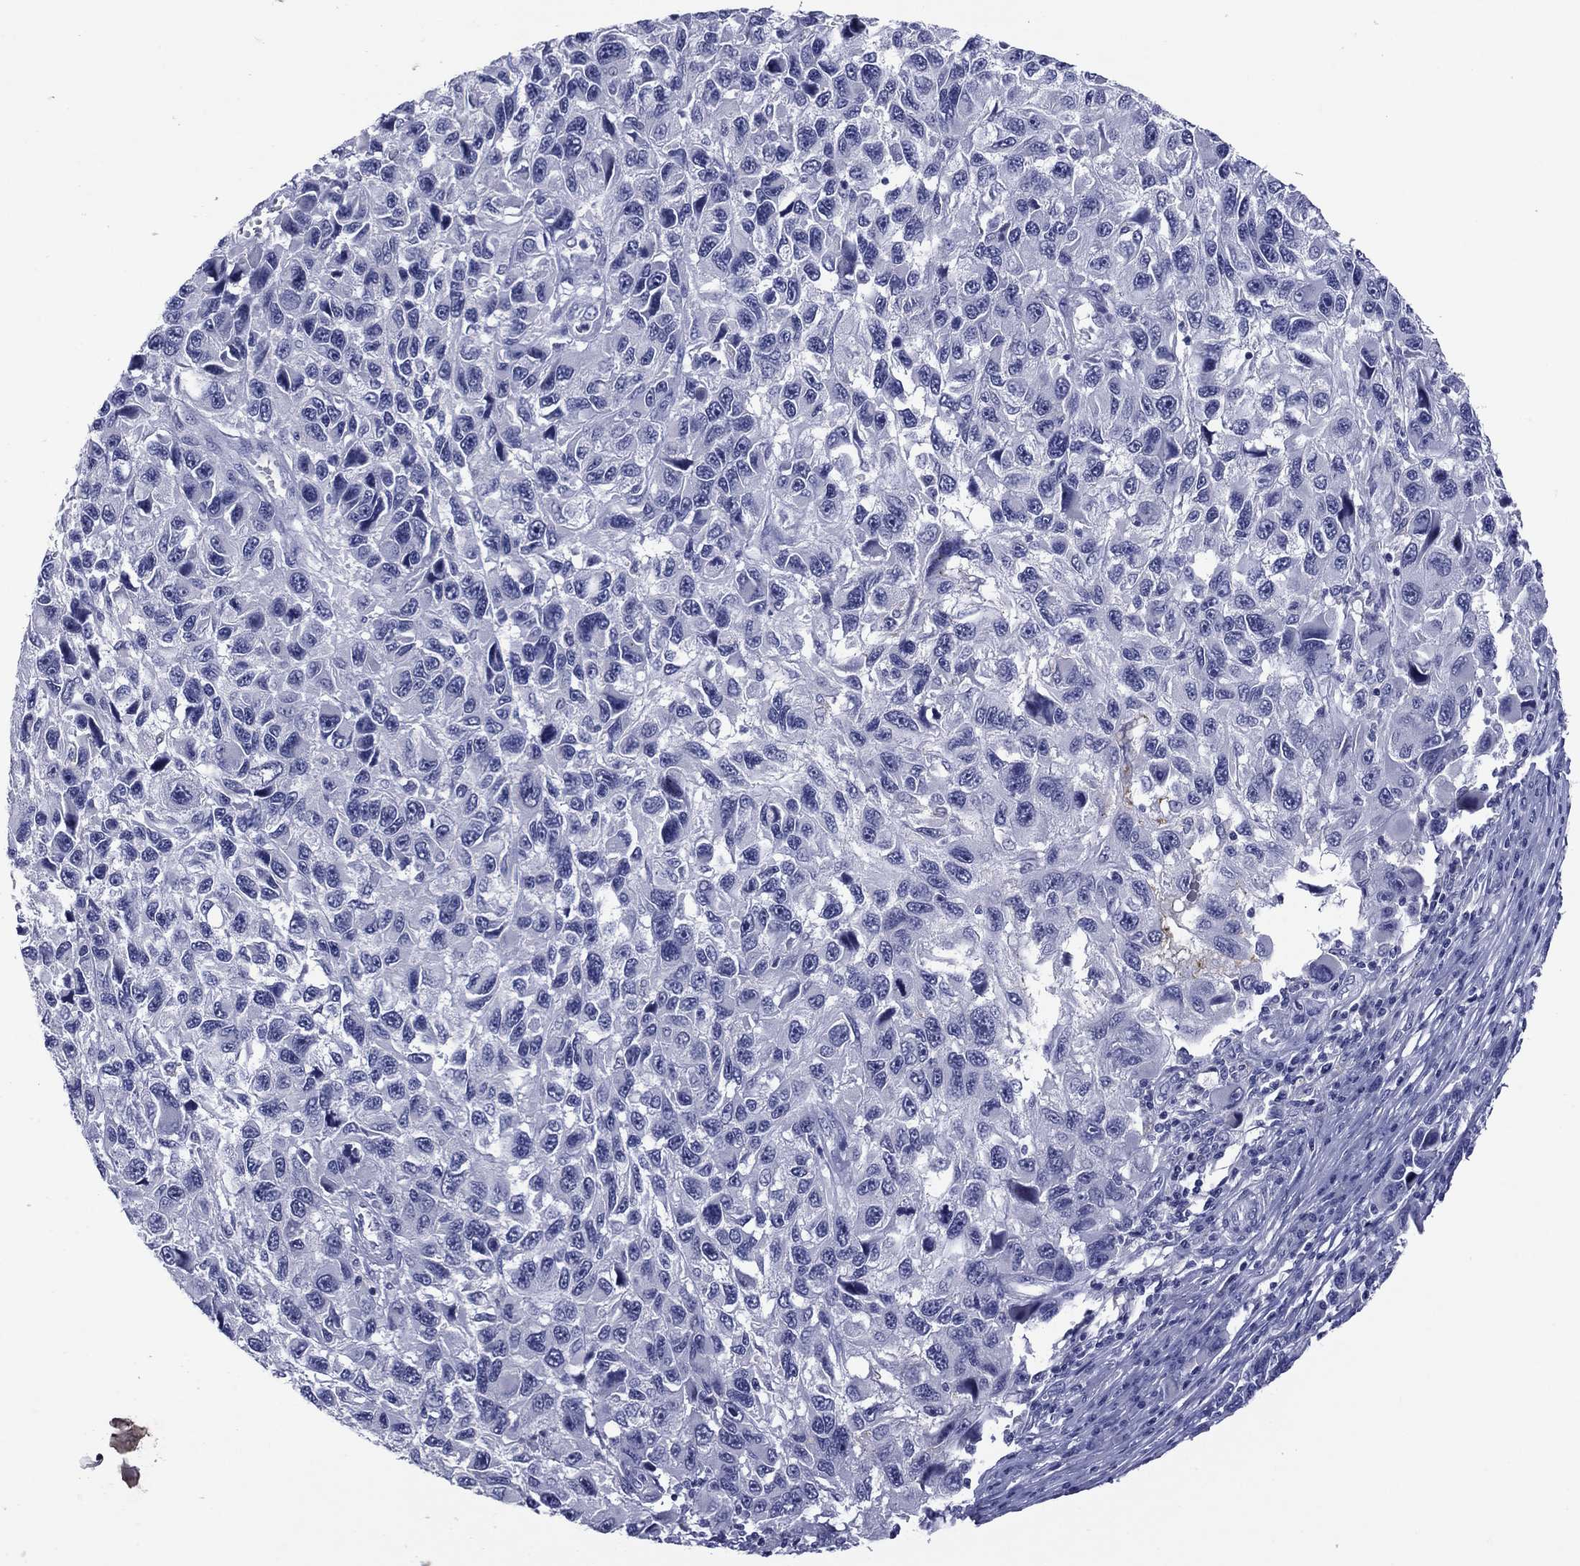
{"staining": {"intensity": "negative", "quantity": "none", "location": "none"}, "tissue": "melanoma", "cell_type": "Tumor cells", "image_type": "cancer", "snomed": [{"axis": "morphology", "description": "Malignant melanoma, NOS"}, {"axis": "topography", "description": "Skin"}], "caption": "An image of human melanoma is negative for staining in tumor cells.", "gene": "TCFL5", "patient": {"sex": "male", "age": 53}}